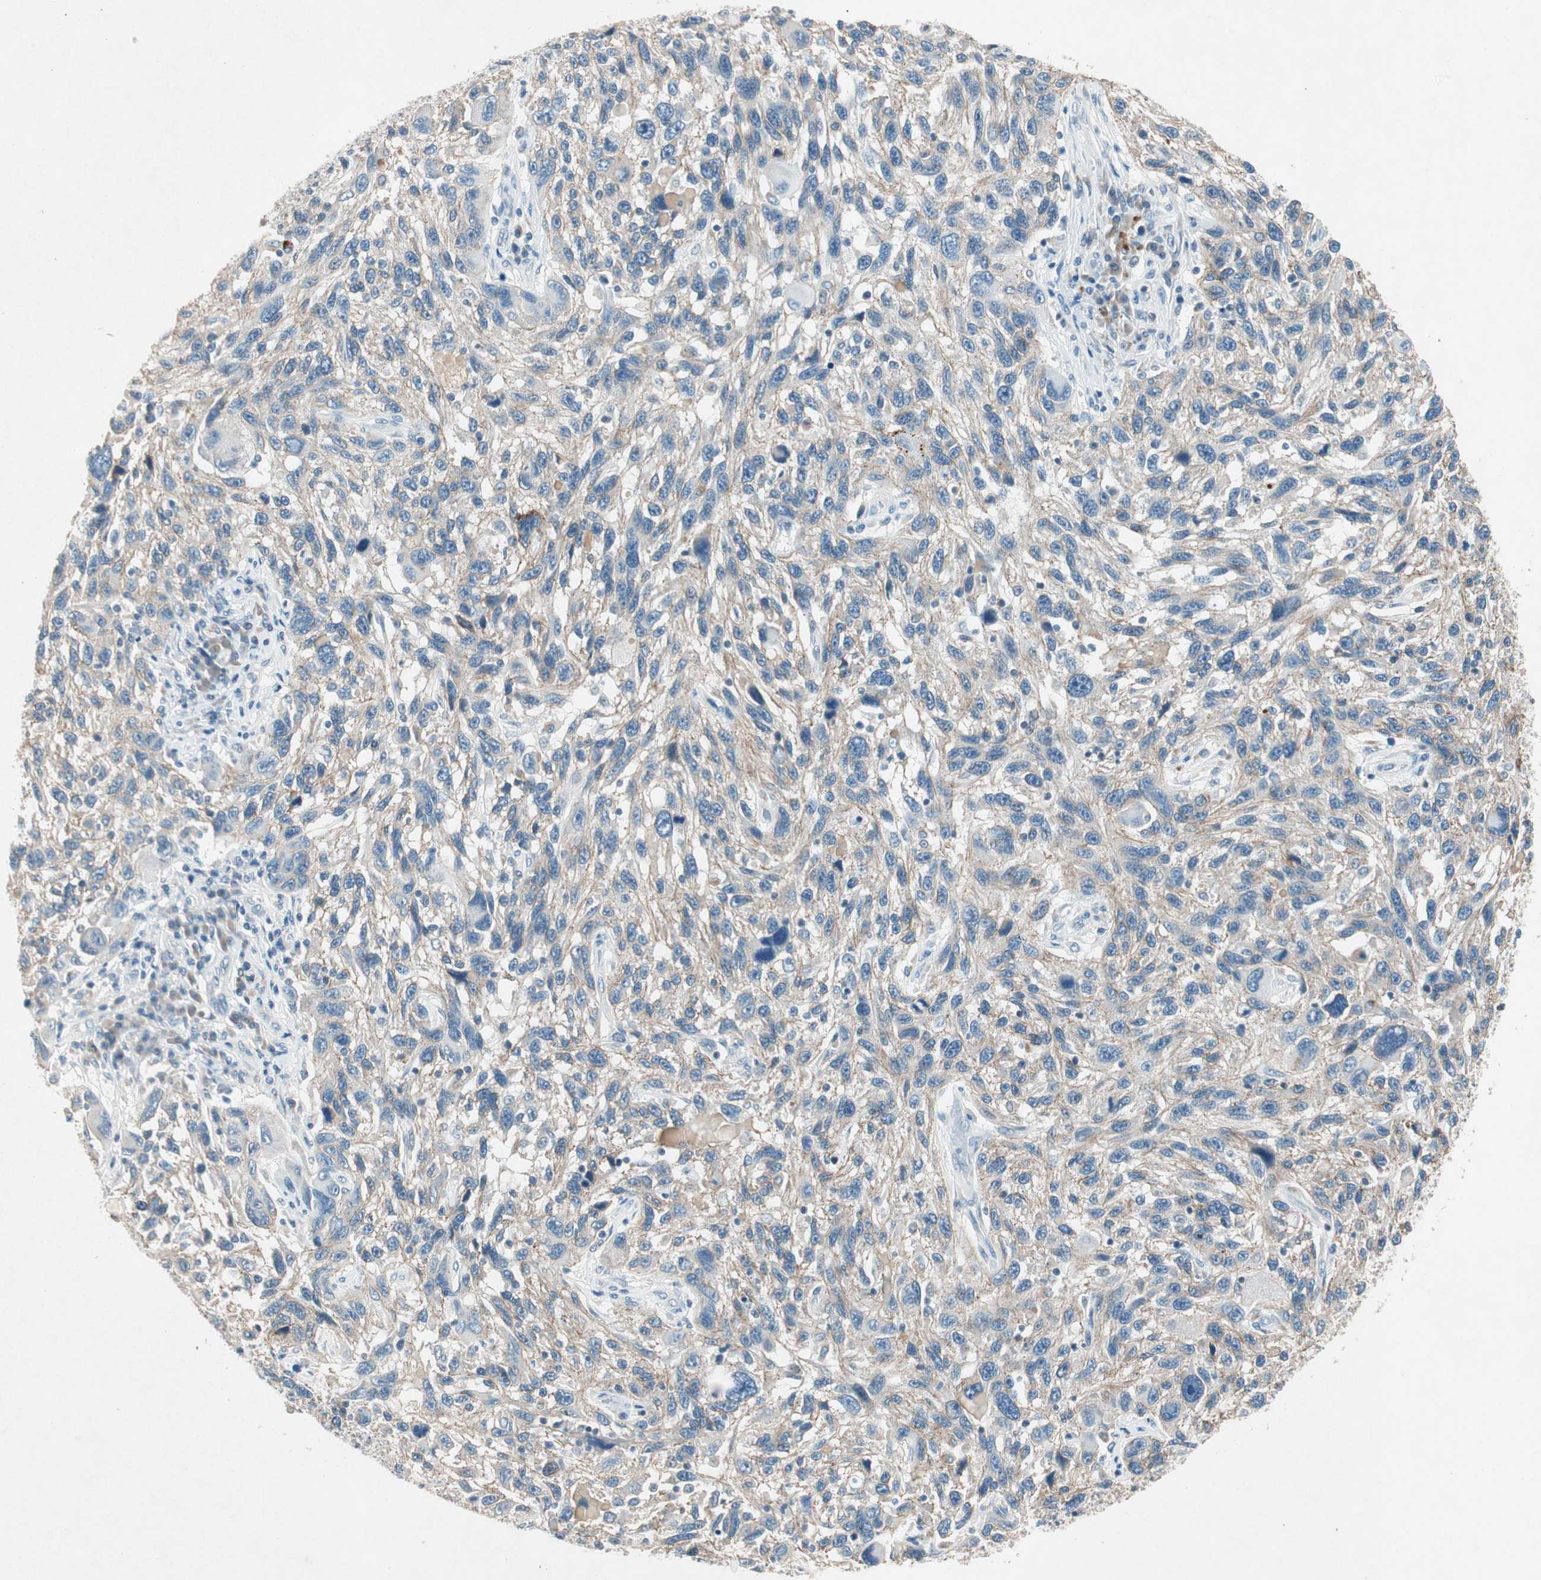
{"staining": {"intensity": "weak", "quantity": "25%-75%", "location": "cytoplasmic/membranous"}, "tissue": "melanoma", "cell_type": "Tumor cells", "image_type": "cancer", "snomed": [{"axis": "morphology", "description": "Malignant melanoma, NOS"}, {"axis": "topography", "description": "Skin"}], "caption": "Melanoma was stained to show a protein in brown. There is low levels of weak cytoplasmic/membranous positivity in approximately 25%-75% of tumor cells. Nuclei are stained in blue.", "gene": "NKAIN1", "patient": {"sex": "male", "age": 53}}